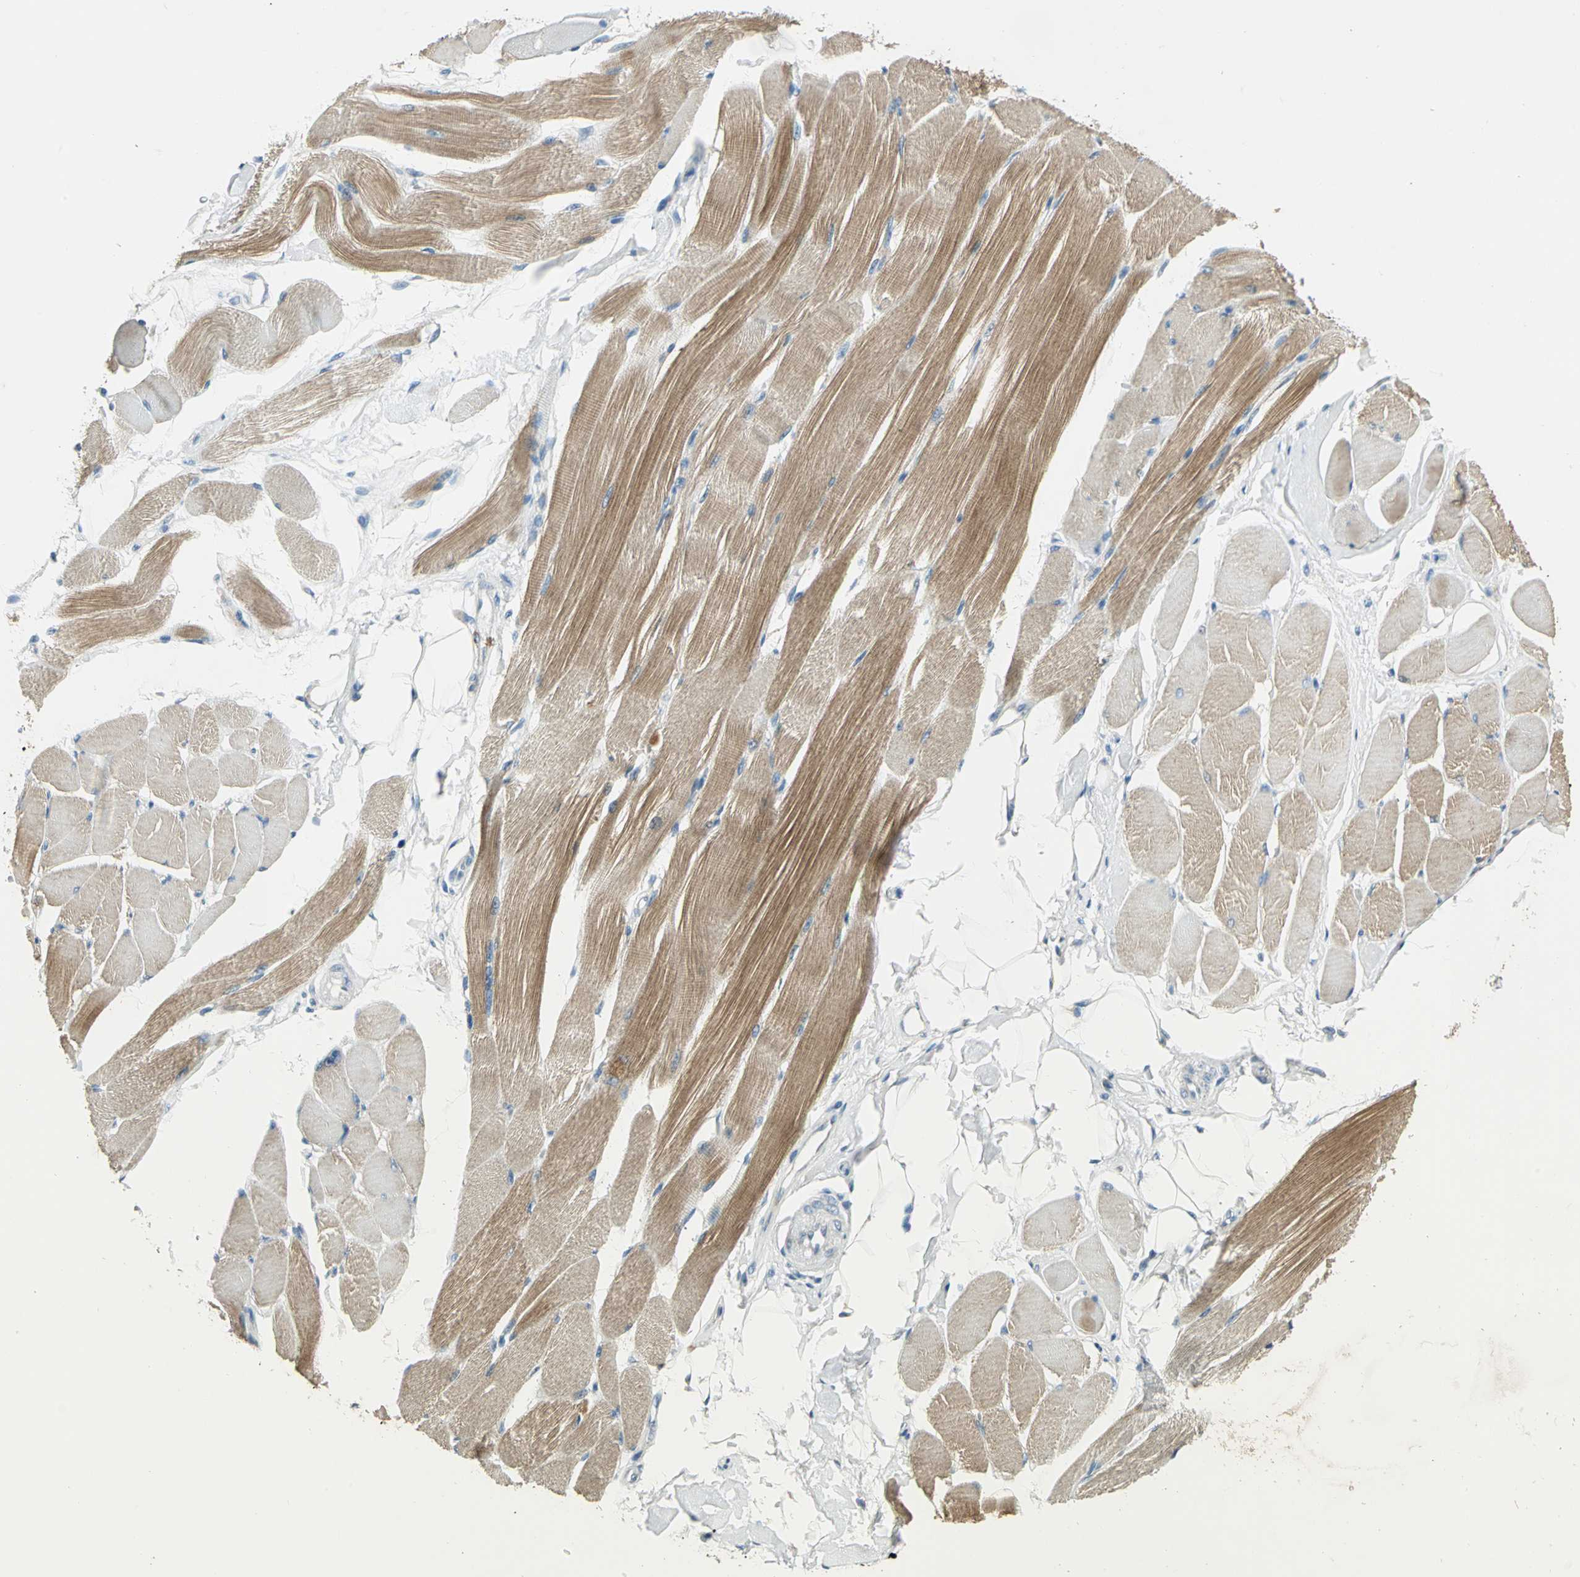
{"staining": {"intensity": "moderate", "quantity": ">75%", "location": "cytoplasmic/membranous"}, "tissue": "skeletal muscle", "cell_type": "Myocytes", "image_type": "normal", "snomed": [{"axis": "morphology", "description": "Normal tissue, NOS"}, {"axis": "topography", "description": "Skeletal muscle"}, {"axis": "topography", "description": "Peripheral nerve tissue"}], "caption": "A medium amount of moderate cytoplasmic/membranous staining is seen in approximately >75% of myocytes in benign skeletal muscle.", "gene": "ACADM", "patient": {"sex": "female", "age": 84}}